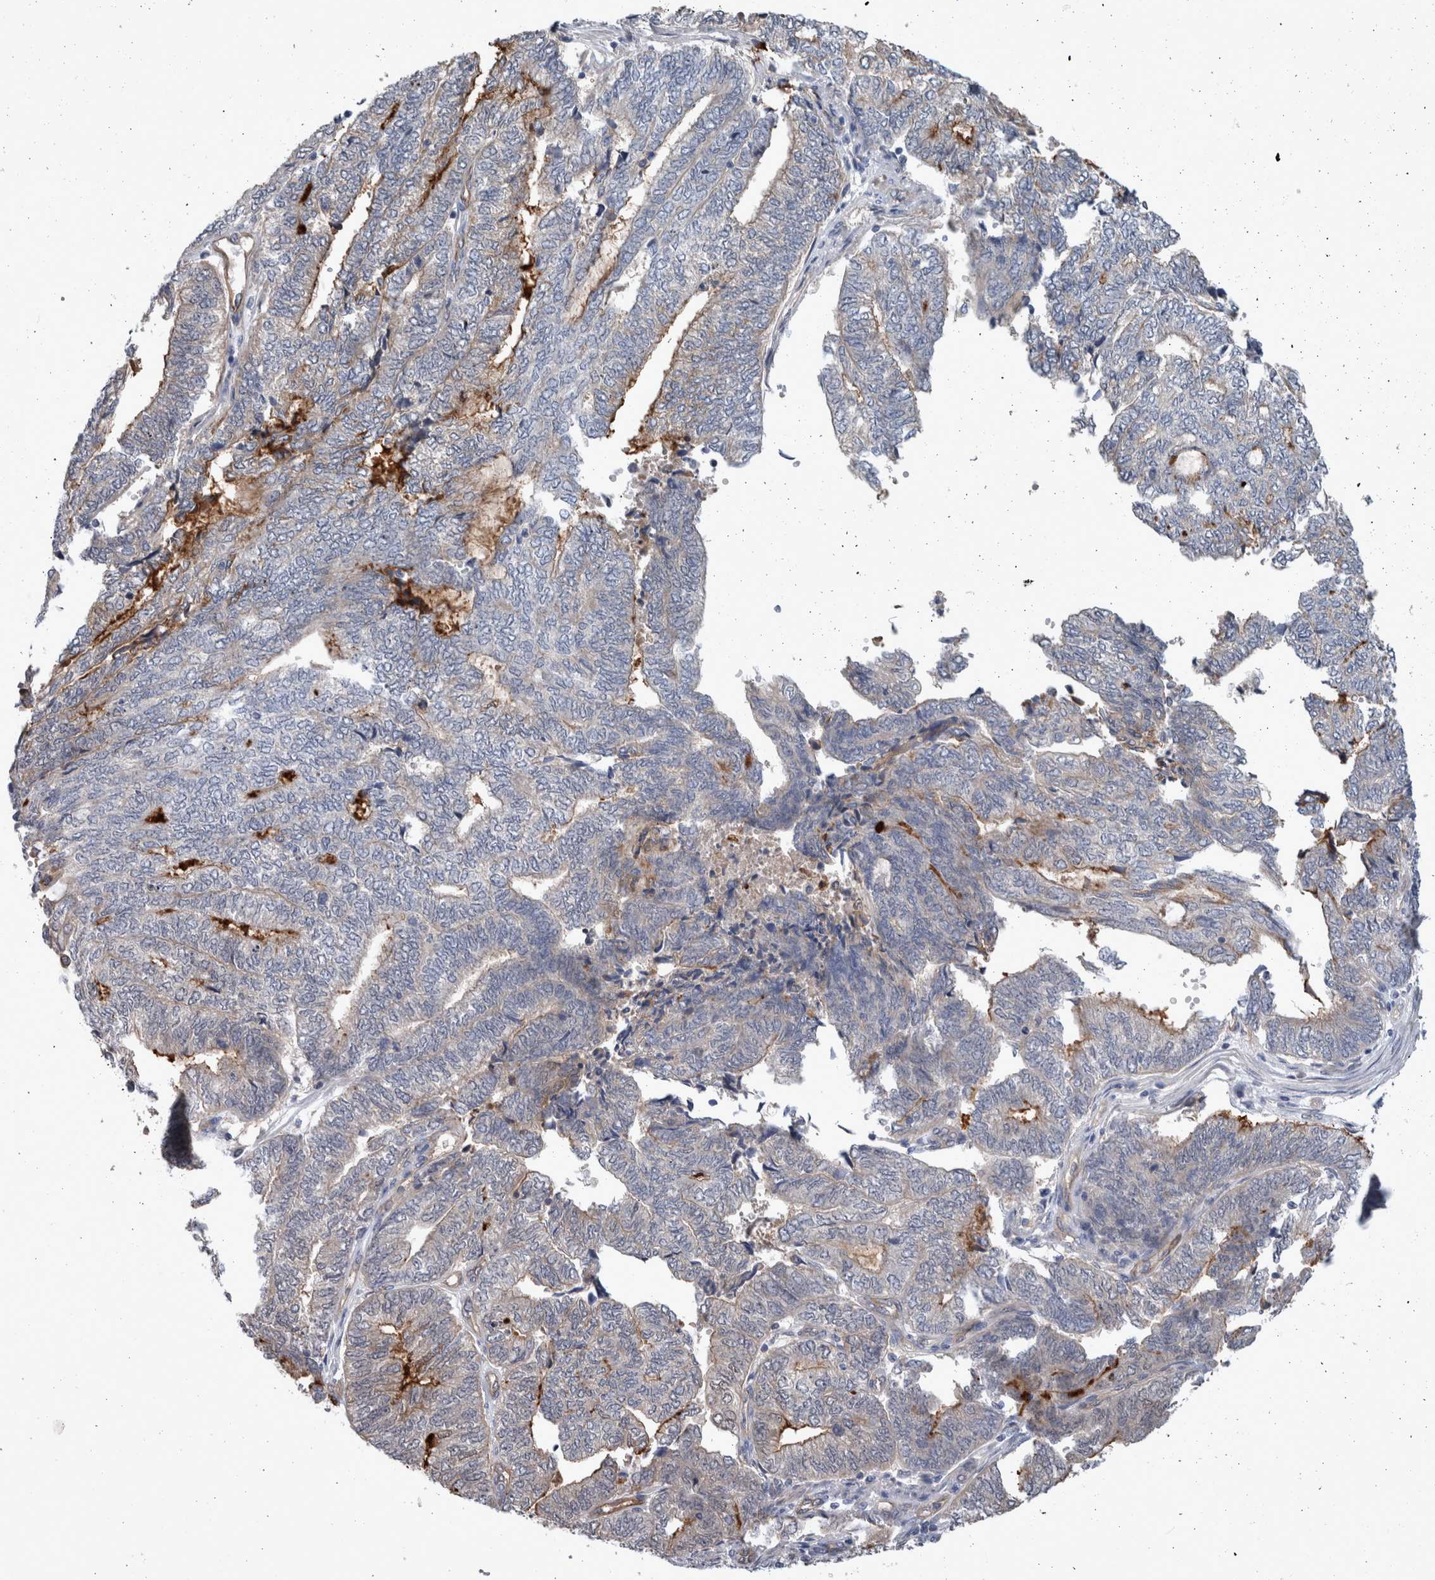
{"staining": {"intensity": "weak", "quantity": "<25%", "location": "cytoplasmic/membranous"}, "tissue": "endometrial cancer", "cell_type": "Tumor cells", "image_type": "cancer", "snomed": [{"axis": "morphology", "description": "Adenocarcinoma, NOS"}, {"axis": "topography", "description": "Uterus"}, {"axis": "topography", "description": "Endometrium"}], "caption": "Photomicrograph shows no significant protein expression in tumor cells of adenocarcinoma (endometrial).", "gene": "BCAM", "patient": {"sex": "female", "age": 70}}